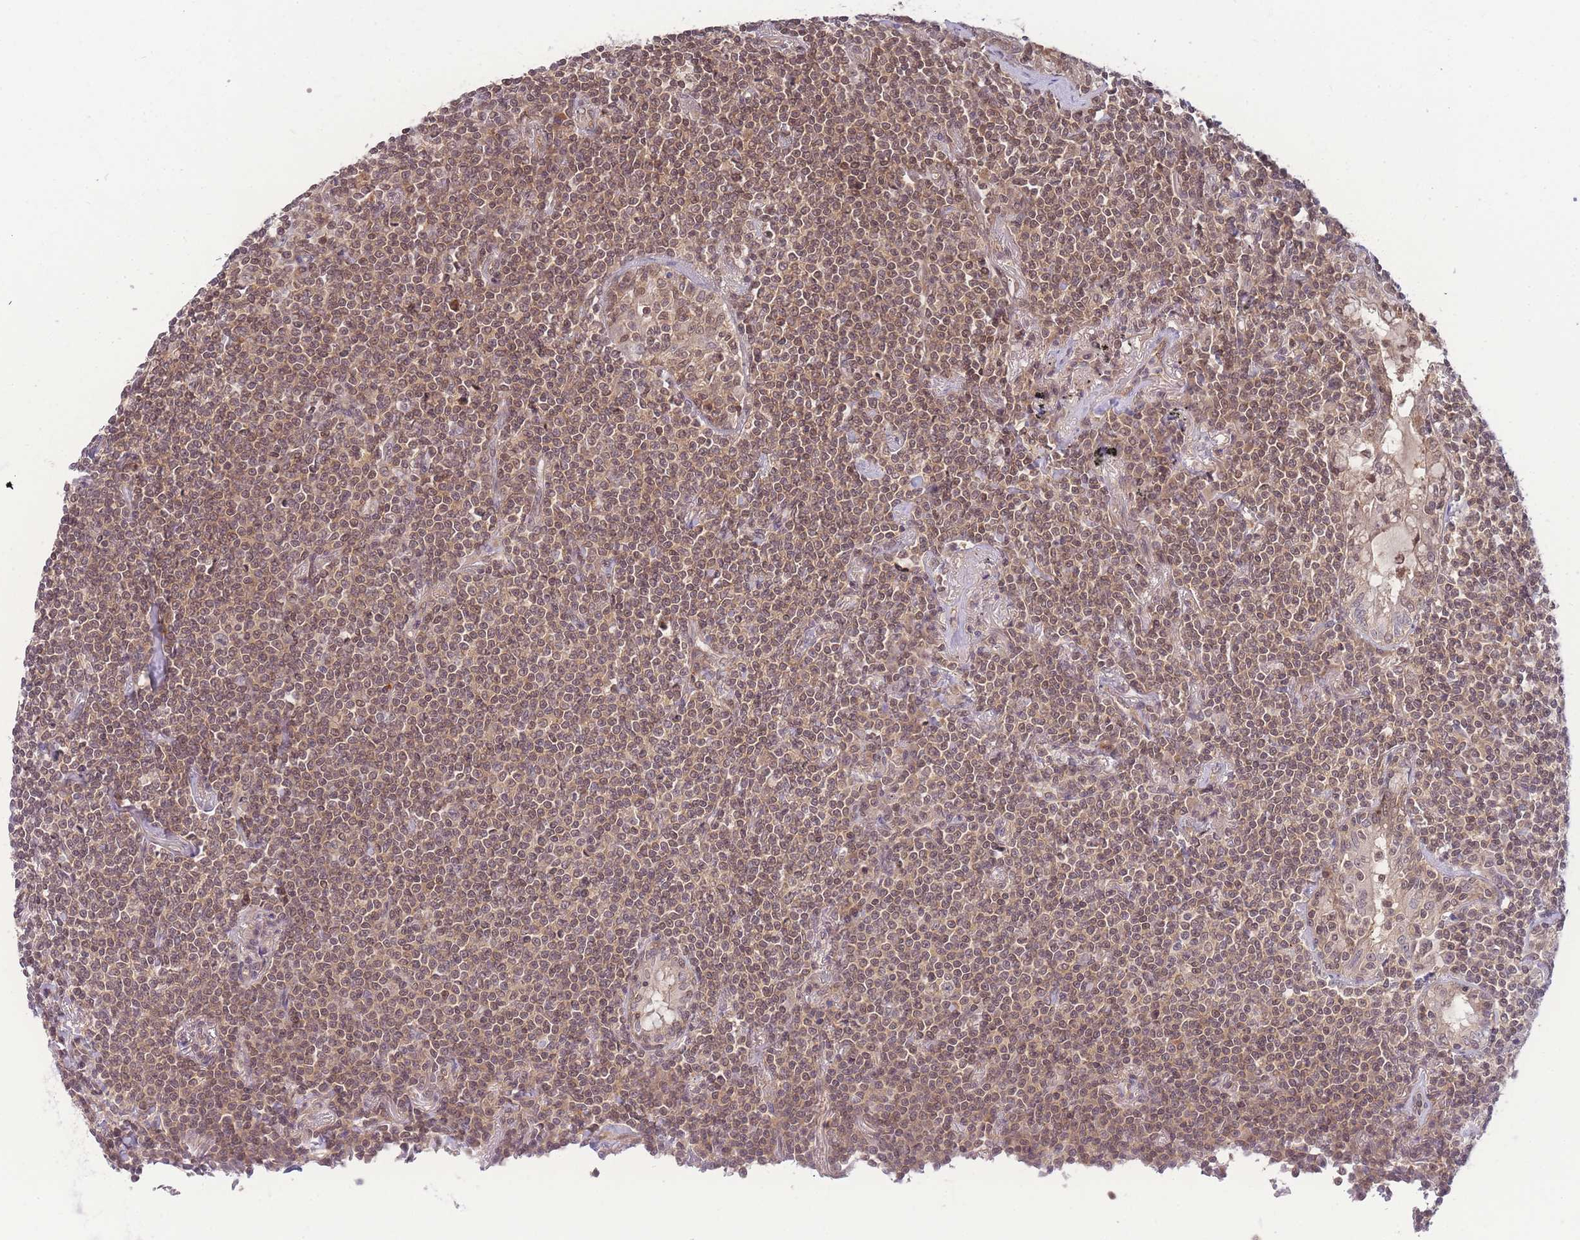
{"staining": {"intensity": "moderate", "quantity": ">75%", "location": "nuclear"}, "tissue": "lymphoma", "cell_type": "Tumor cells", "image_type": "cancer", "snomed": [{"axis": "morphology", "description": "Malignant lymphoma, non-Hodgkin's type, Low grade"}, {"axis": "topography", "description": "Lung"}], "caption": "IHC staining of low-grade malignant lymphoma, non-Hodgkin's type, which exhibits medium levels of moderate nuclear expression in approximately >75% of tumor cells indicating moderate nuclear protein staining. The staining was performed using DAB (brown) for protein detection and nuclei were counterstained in hematoxylin (blue).", "gene": "KIAA1191", "patient": {"sex": "female", "age": 71}}